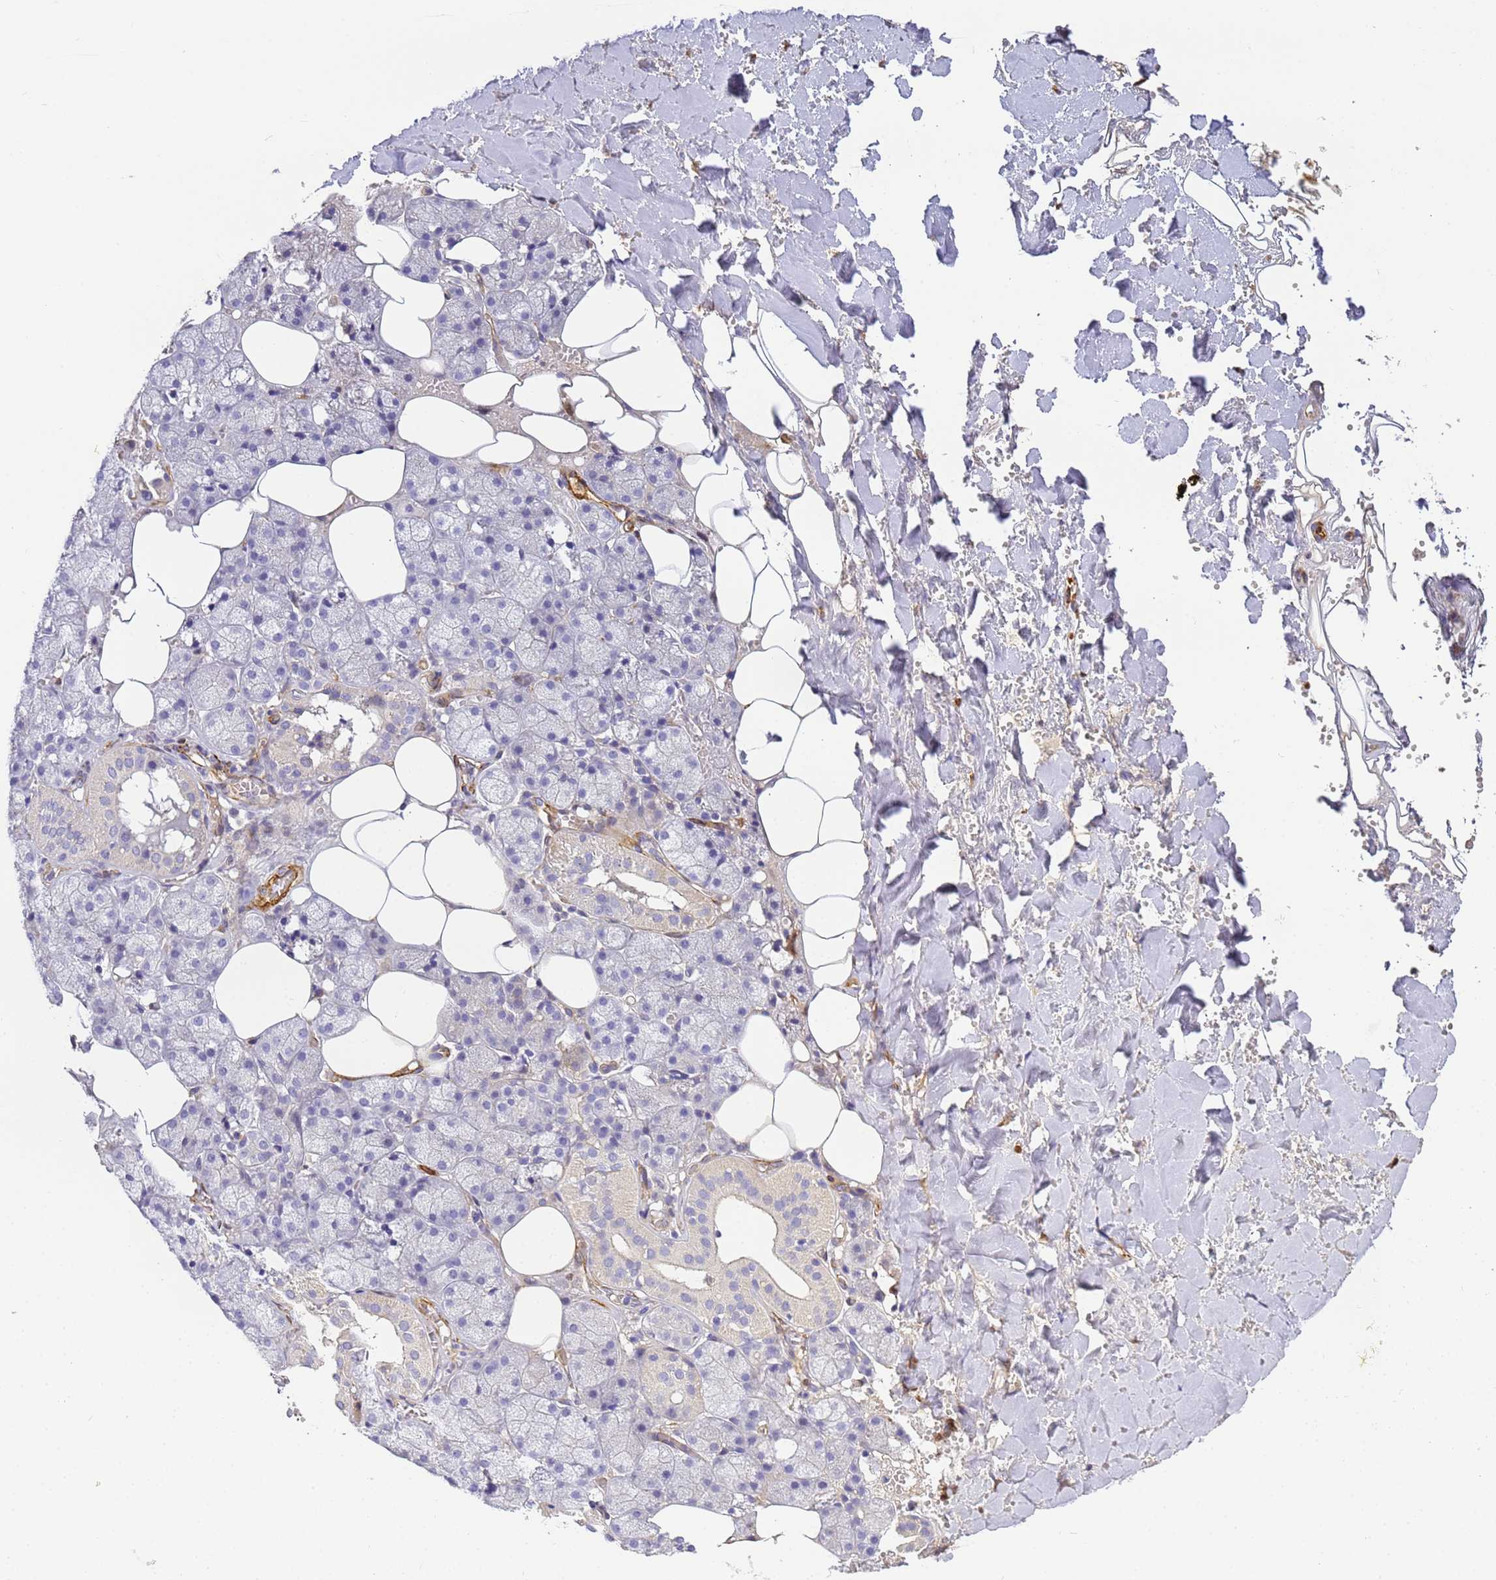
{"staining": {"intensity": "negative", "quantity": "none", "location": "none"}, "tissue": "salivary gland", "cell_type": "Glandular cells", "image_type": "normal", "snomed": [{"axis": "morphology", "description": "Normal tissue, NOS"}, {"axis": "topography", "description": "Salivary gland"}], "caption": "The photomicrograph exhibits no staining of glandular cells in benign salivary gland.", "gene": "CFHR1", "patient": {"sex": "male", "age": 62}}